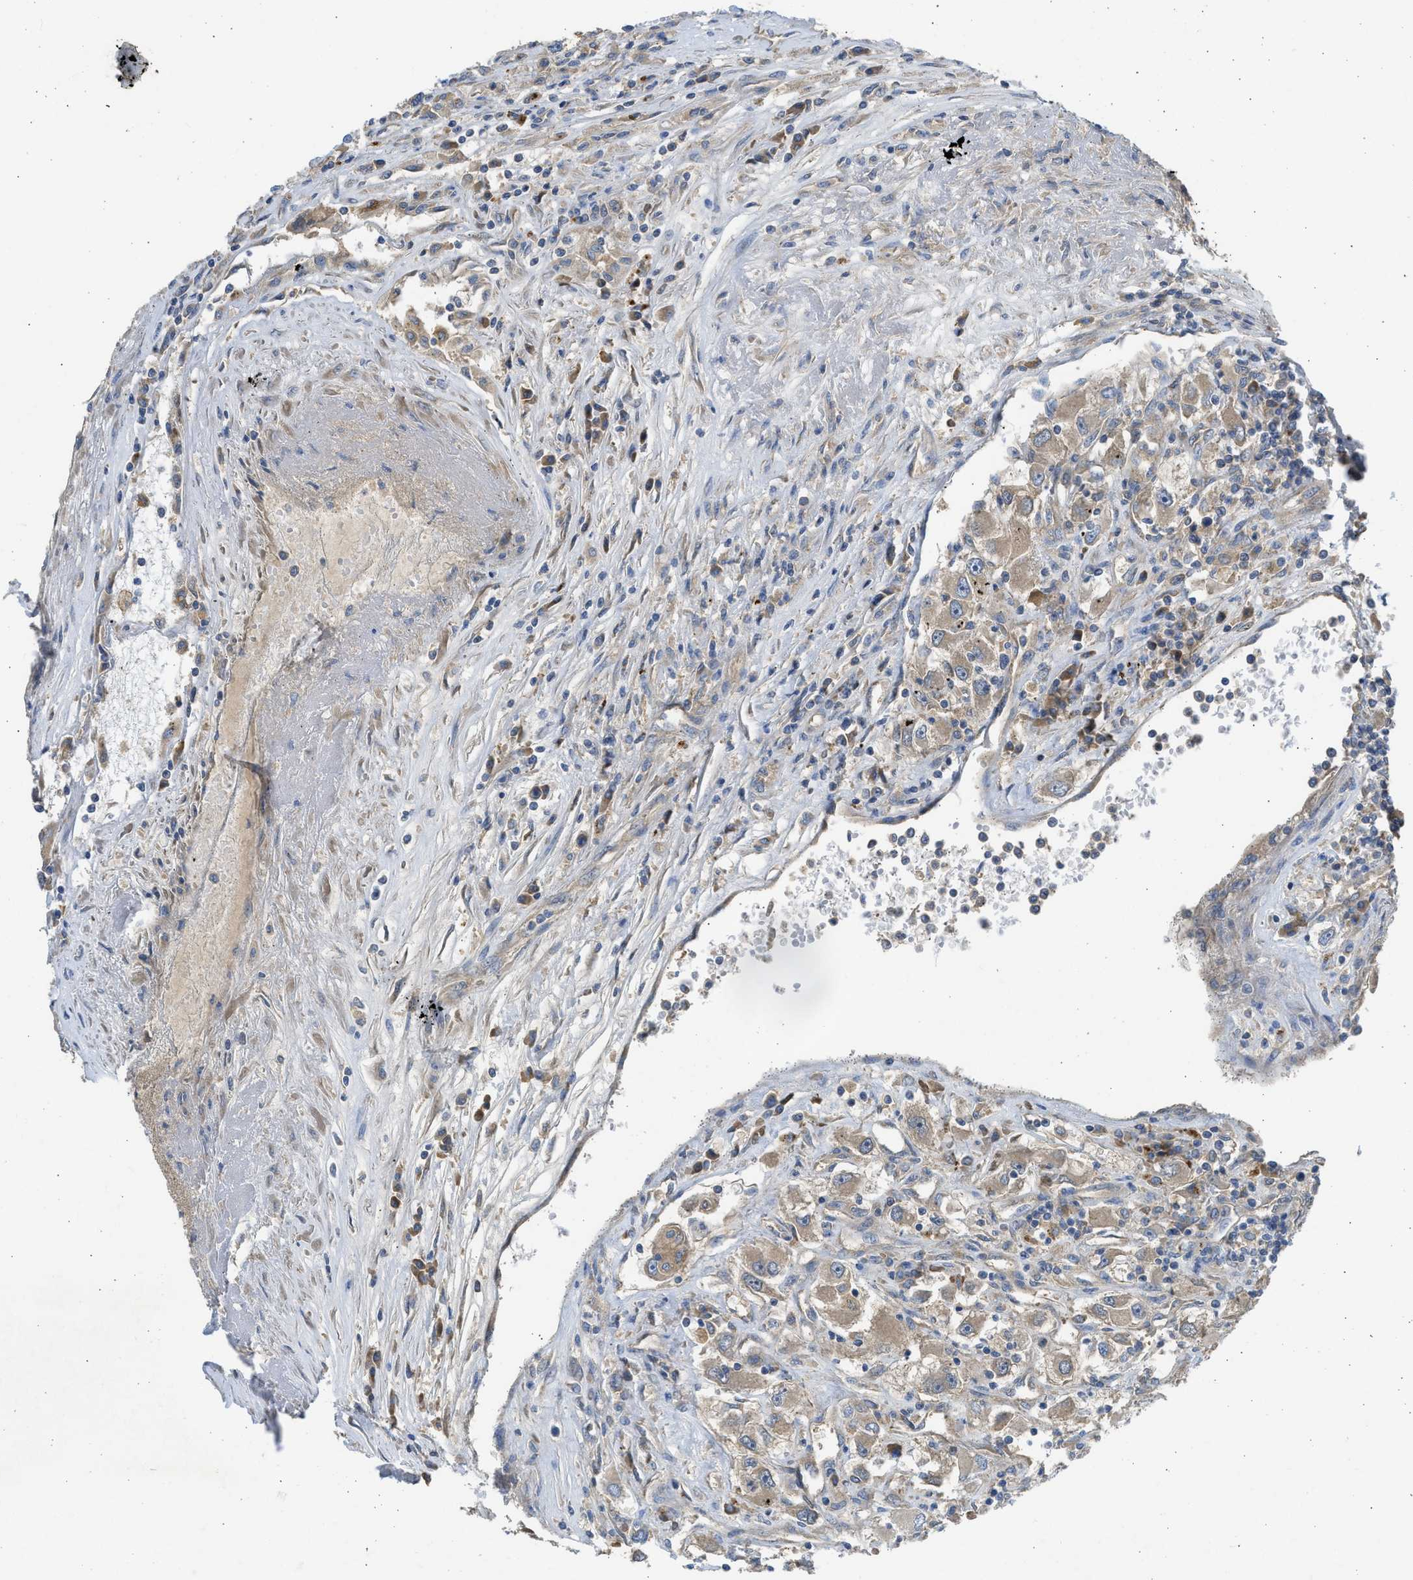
{"staining": {"intensity": "weak", "quantity": ">75%", "location": "cytoplasmic/membranous"}, "tissue": "renal cancer", "cell_type": "Tumor cells", "image_type": "cancer", "snomed": [{"axis": "morphology", "description": "Adenocarcinoma, NOS"}, {"axis": "topography", "description": "Kidney"}], "caption": "Immunohistochemistry (IHC) of human renal cancer (adenocarcinoma) demonstrates low levels of weak cytoplasmic/membranous staining in about >75% of tumor cells.", "gene": "CSRNP2", "patient": {"sex": "female", "age": 52}}